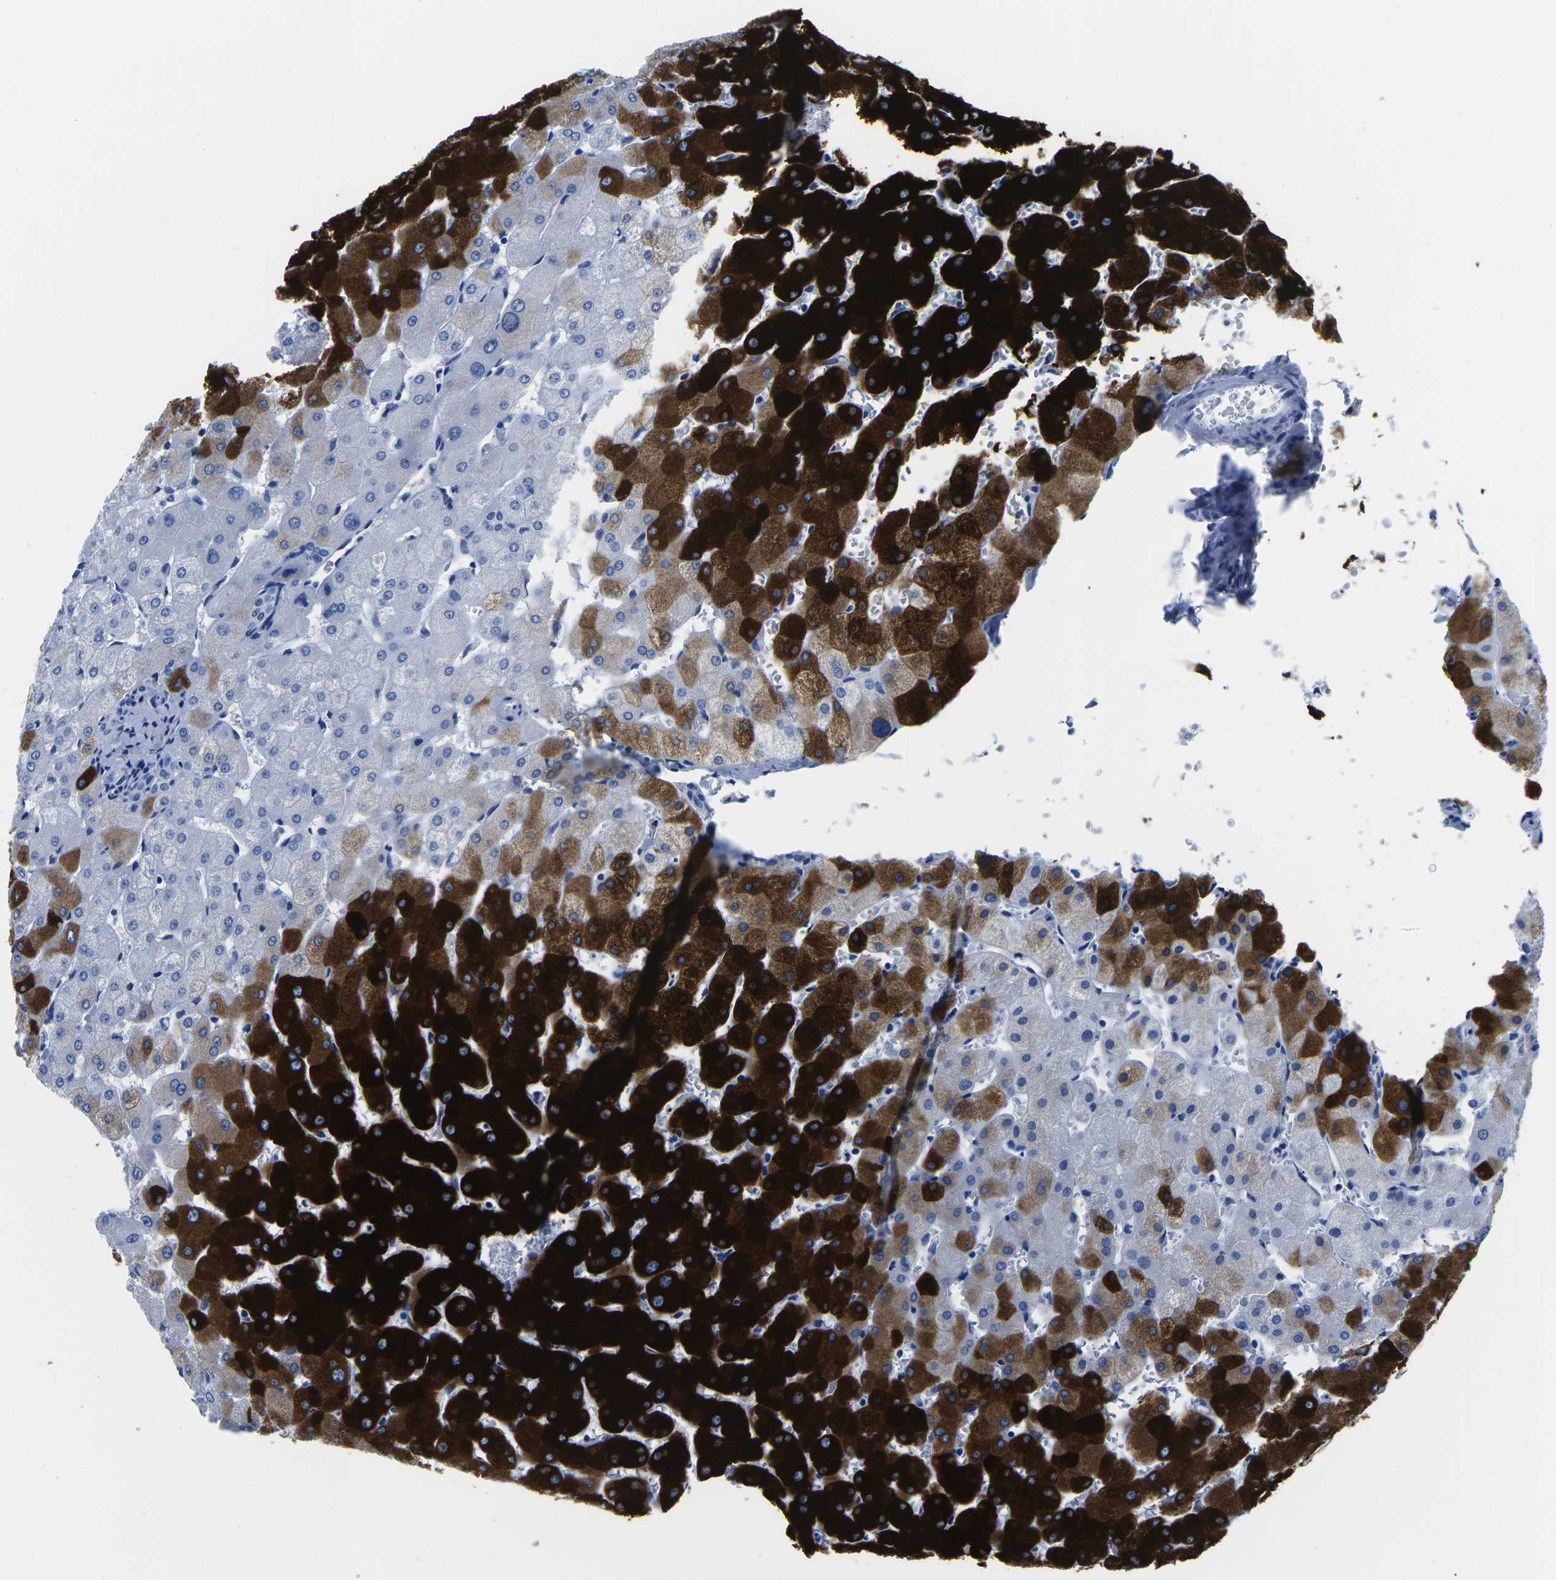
{"staining": {"intensity": "negative", "quantity": "none", "location": "none"}, "tissue": "liver", "cell_type": "Cholangiocytes", "image_type": "normal", "snomed": [{"axis": "morphology", "description": "Normal tissue, NOS"}, {"axis": "topography", "description": "Liver"}], "caption": "This is a histopathology image of immunohistochemistry (IHC) staining of normal liver, which shows no staining in cholangiocytes. Brightfield microscopy of immunohistochemistry stained with DAB (3,3'-diaminobenzidine) (brown) and hematoxylin (blue), captured at high magnification.", "gene": "CYP1A2", "patient": {"sex": "female", "age": 63}}